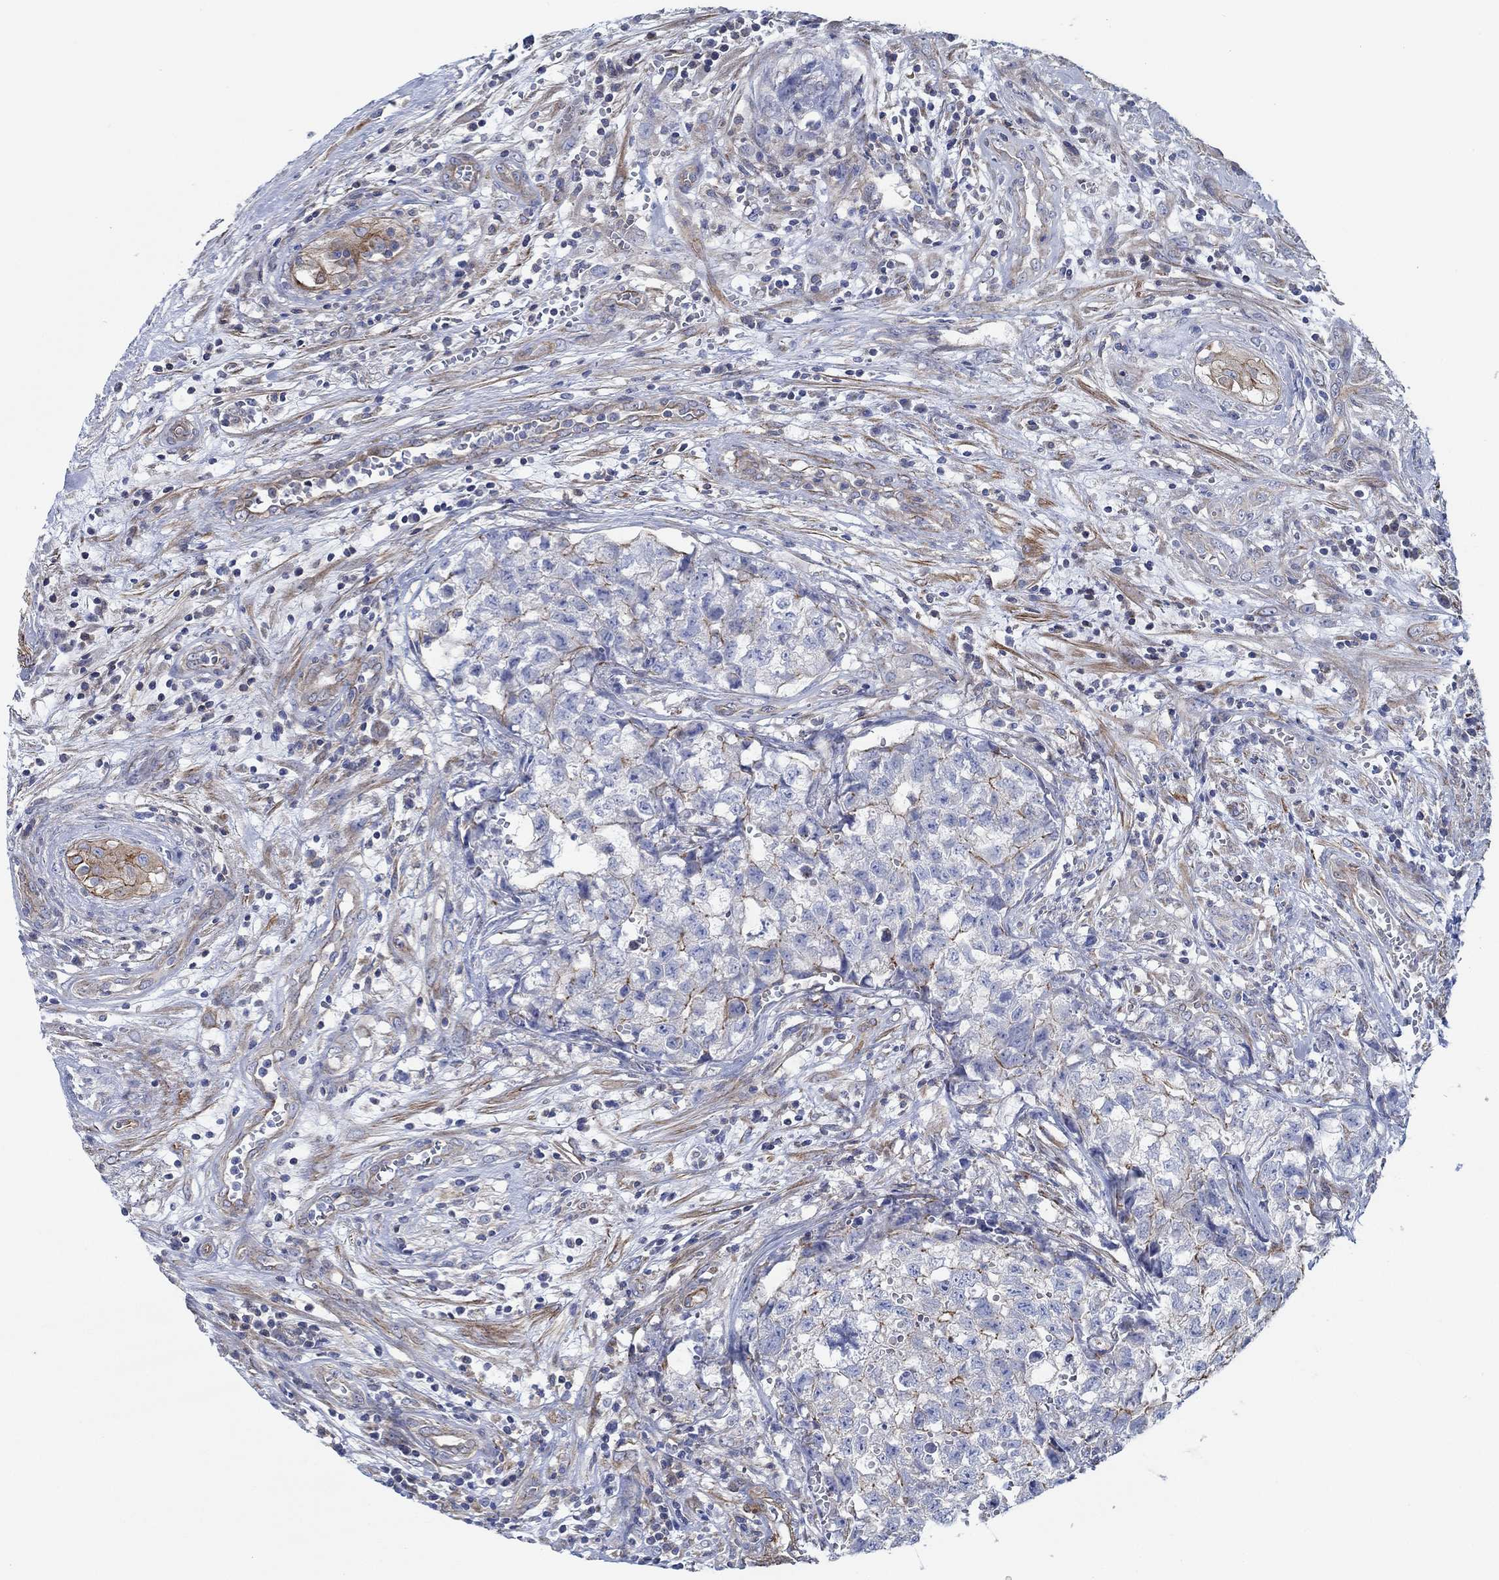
{"staining": {"intensity": "strong", "quantity": "<25%", "location": "cytoplasmic/membranous"}, "tissue": "testis cancer", "cell_type": "Tumor cells", "image_type": "cancer", "snomed": [{"axis": "morphology", "description": "Seminoma, NOS"}, {"axis": "morphology", "description": "Carcinoma, Embryonal, NOS"}, {"axis": "topography", "description": "Testis"}], "caption": "Immunohistochemistry (IHC) staining of testis embryonal carcinoma, which shows medium levels of strong cytoplasmic/membranous expression in about <25% of tumor cells indicating strong cytoplasmic/membranous protein positivity. The staining was performed using DAB (3,3'-diaminobenzidine) (brown) for protein detection and nuclei were counterstained in hematoxylin (blue).", "gene": "FMN1", "patient": {"sex": "male", "age": 22}}